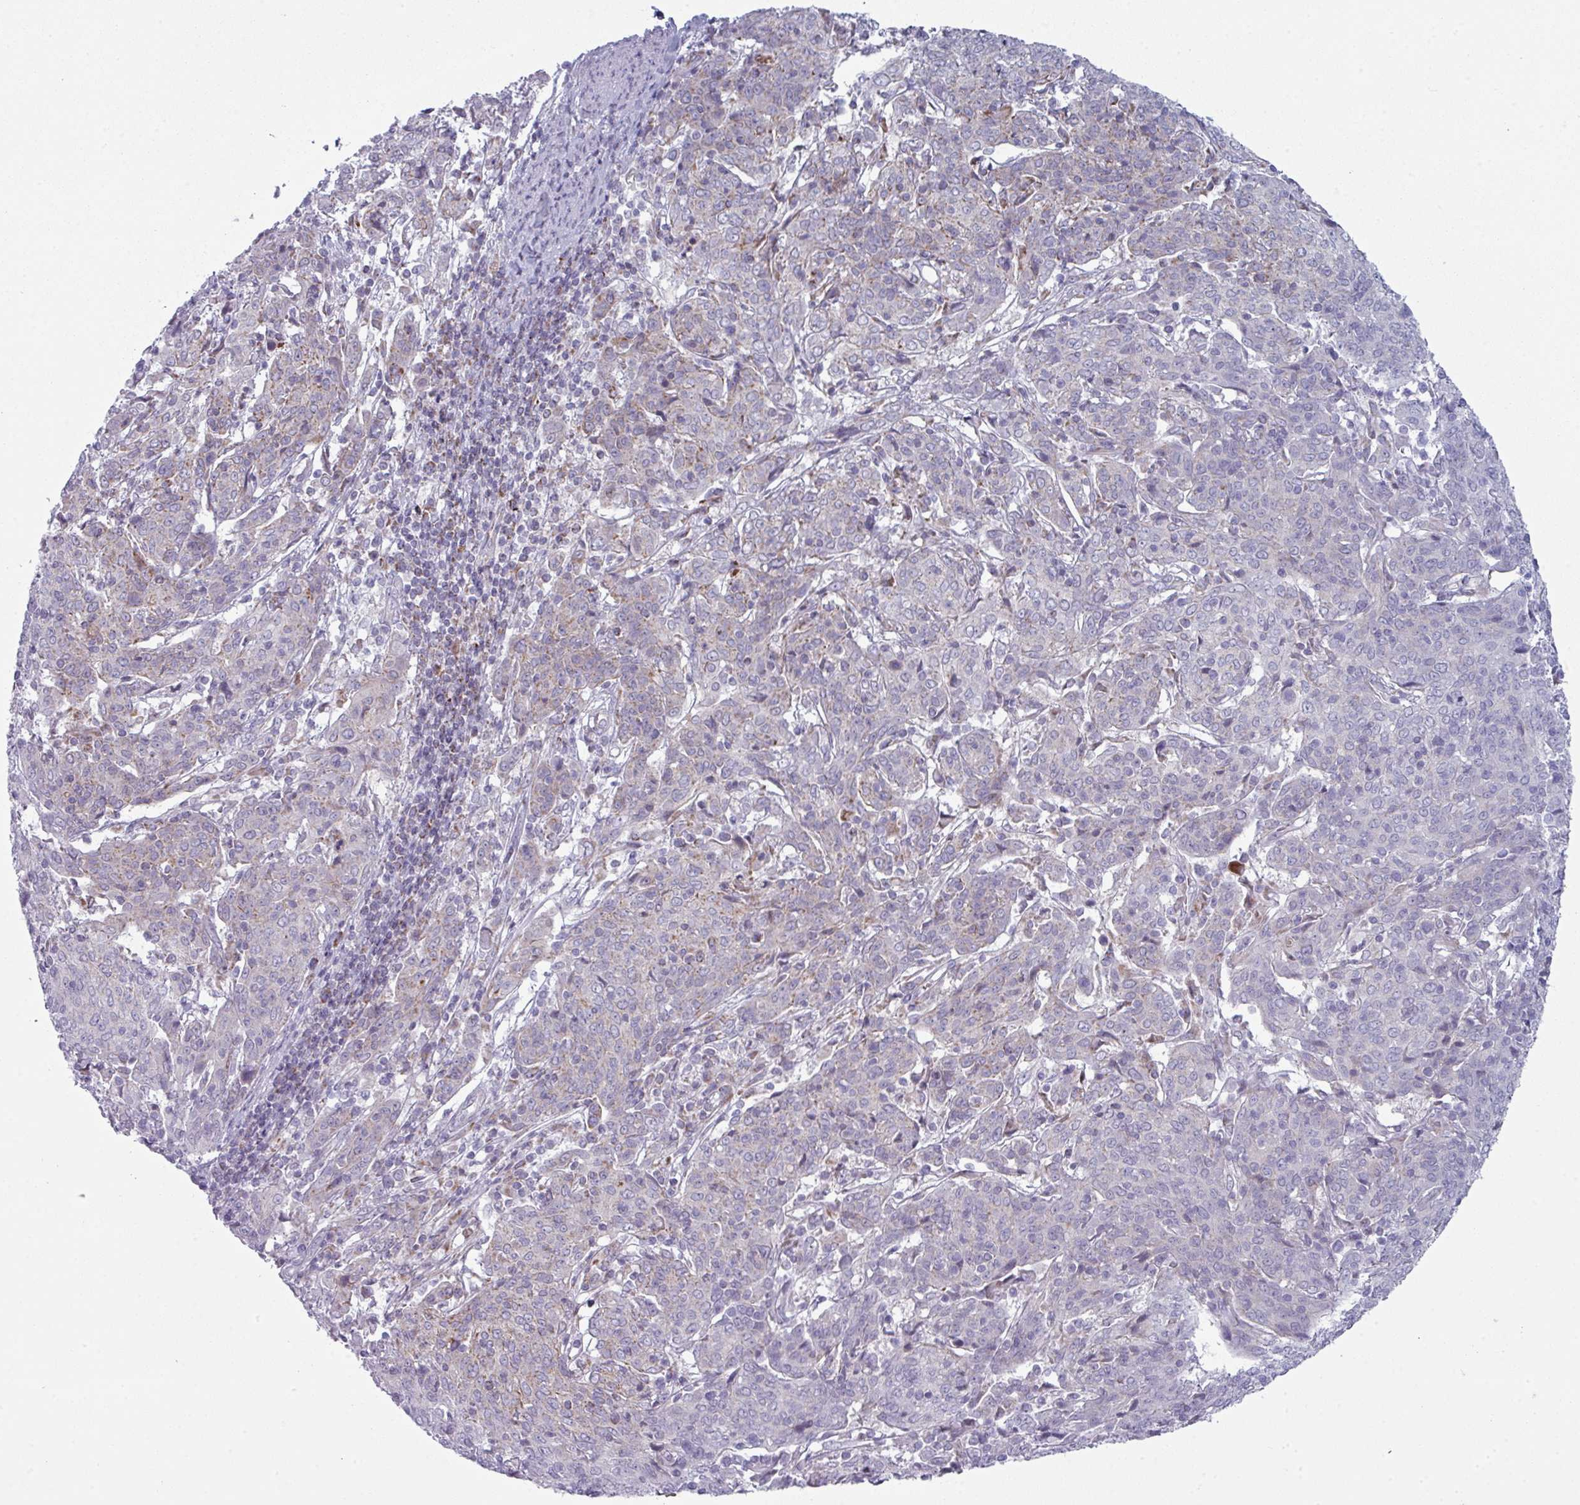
{"staining": {"intensity": "weak", "quantity": "25%-75%", "location": "cytoplasmic/membranous"}, "tissue": "cervical cancer", "cell_type": "Tumor cells", "image_type": "cancer", "snomed": [{"axis": "morphology", "description": "Squamous cell carcinoma, NOS"}, {"axis": "topography", "description": "Cervix"}], "caption": "Weak cytoplasmic/membranous staining for a protein is present in approximately 25%-75% of tumor cells of cervical cancer using immunohistochemistry (IHC).", "gene": "ZNF615", "patient": {"sex": "female", "age": 67}}